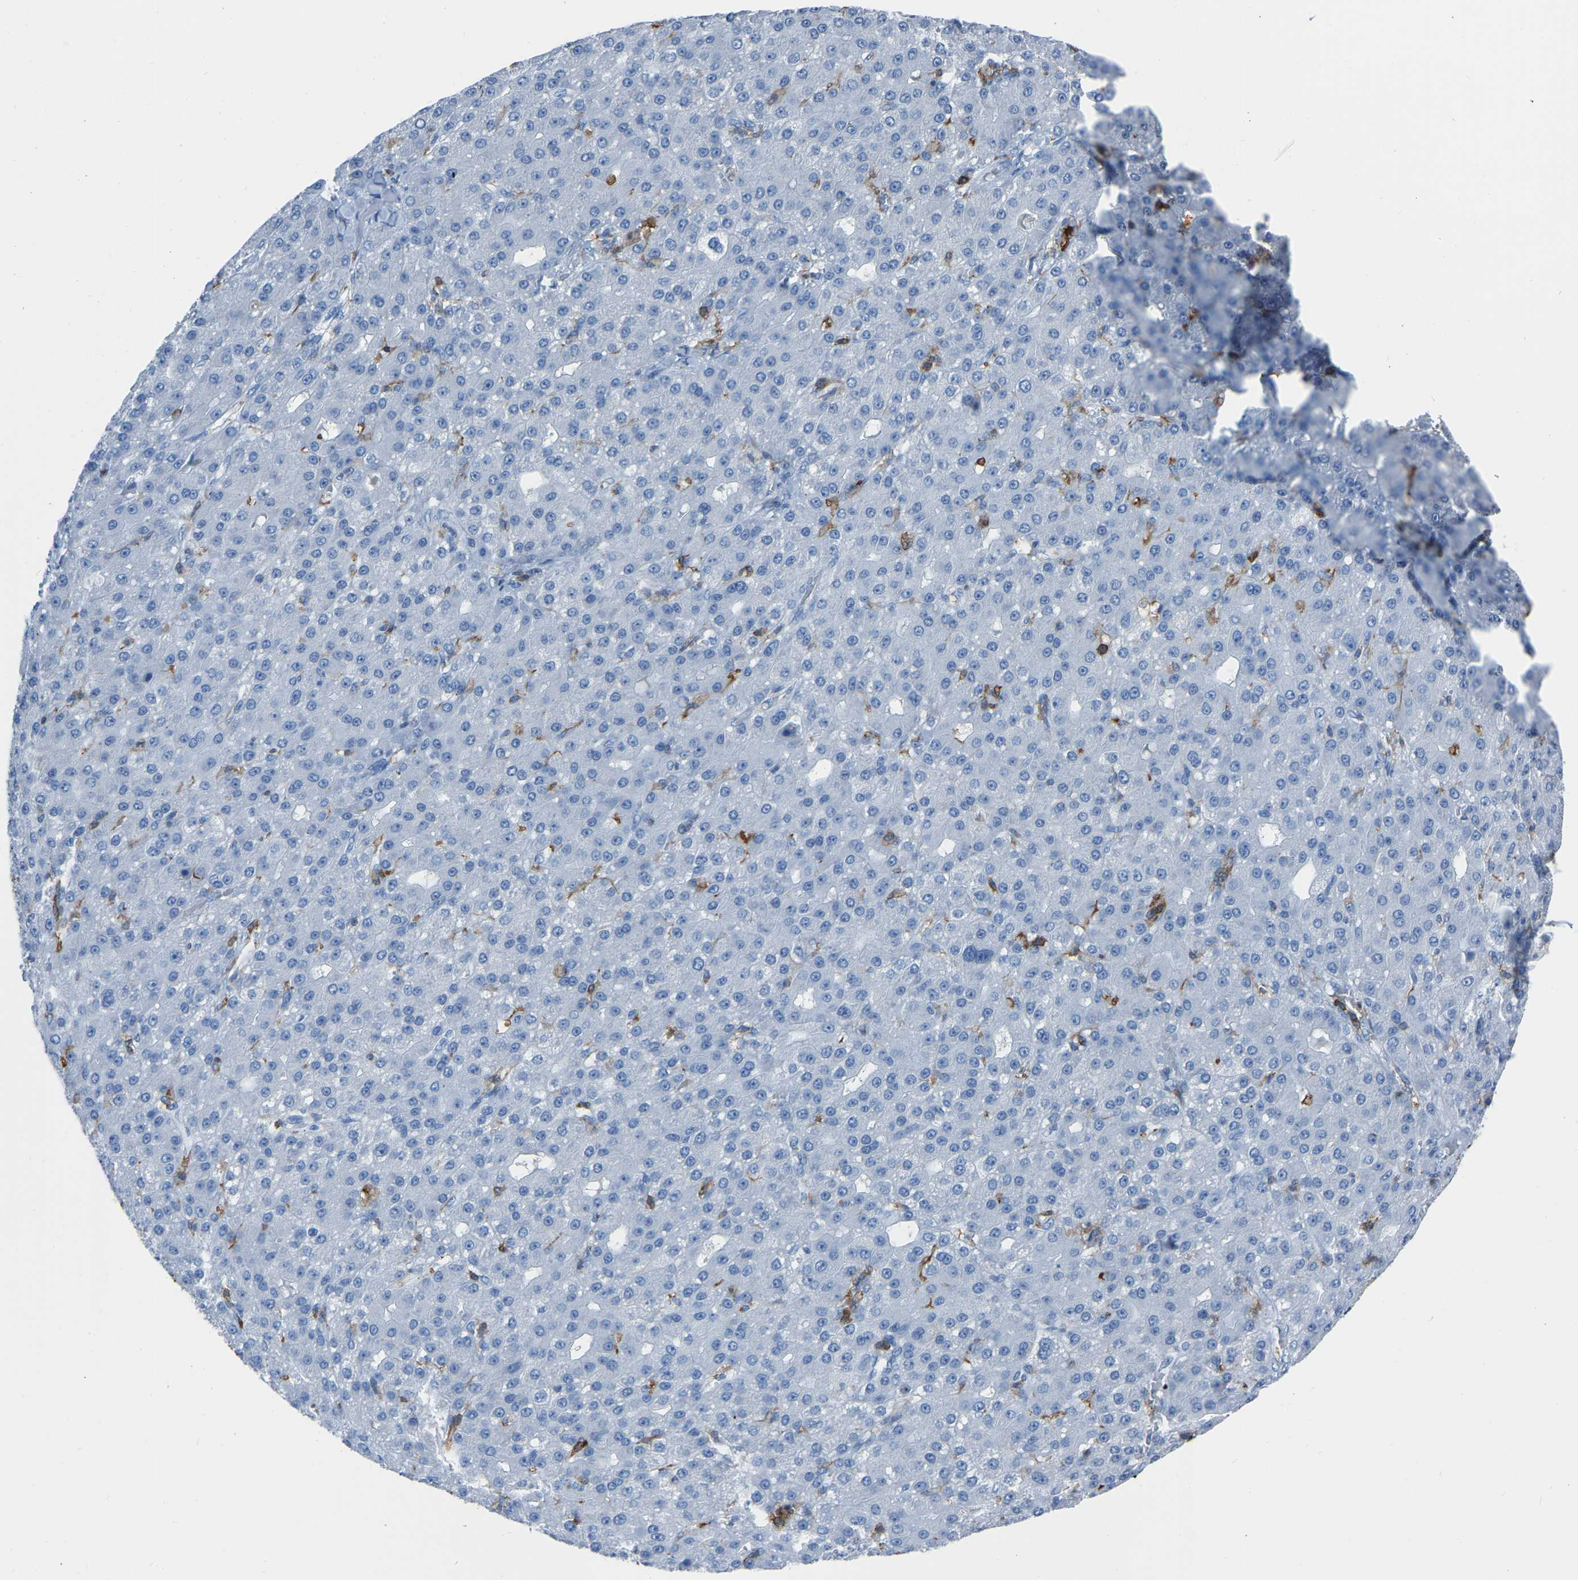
{"staining": {"intensity": "negative", "quantity": "none", "location": "none"}, "tissue": "liver cancer", "cell_type": "Tumor cells", "image_type": "cancer", "snomed": [{"axis": "morphology", "description": "Carcinoma, Hepatocellular, NOS"}, {"axis": "topography", "description": "Liver"}], "caption": "Immunohistochemistry (IHC) image of human hepatocellular carcinoma (liver) stained for a protein (brown), which reveals no staining in tumor cells. (DAB immunohistochemistry (IHC) with hematoxylin counter stain).", "gene": "LSP1", "patient": {"sex": "male", "age": 67}}